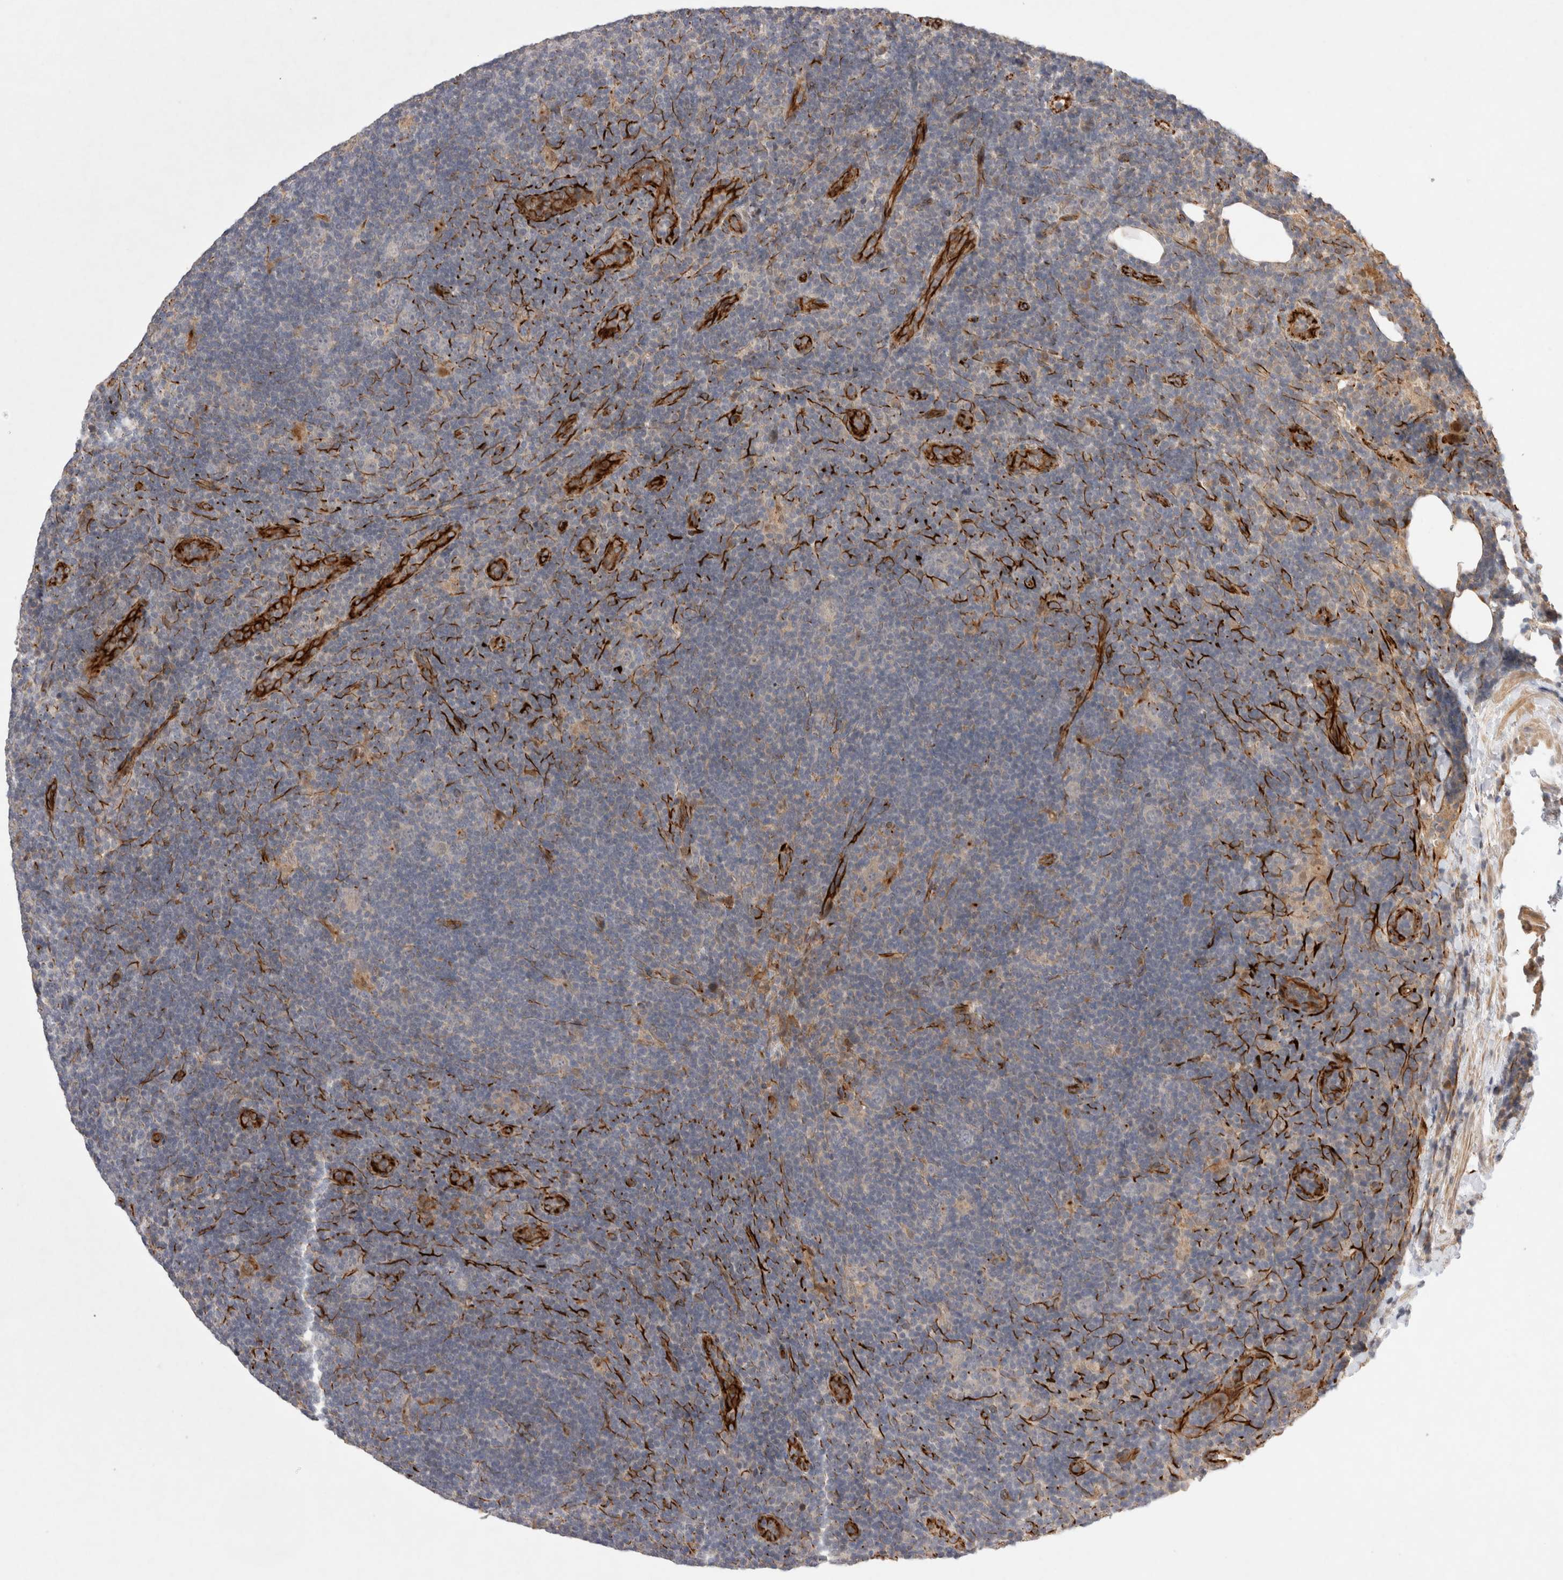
{"staining": {"intensity": "negative", "quantity": "none", "location": "none"}, "tissue": "lymphoma", "cell_type": "Tumor cells", "image_type": "cancer", "snomed": [{"axis": "morphology", "description": "Hodgkin's disease, NOS"}, {"axis": "topography", "description": "Lymph node"}], "caption": "Hodgkin's disease was stained to show a protein in brown. There is no significant staining in tumor cells.", "gene": "NMU", "patient": {"sex": "female", "age": 57}}